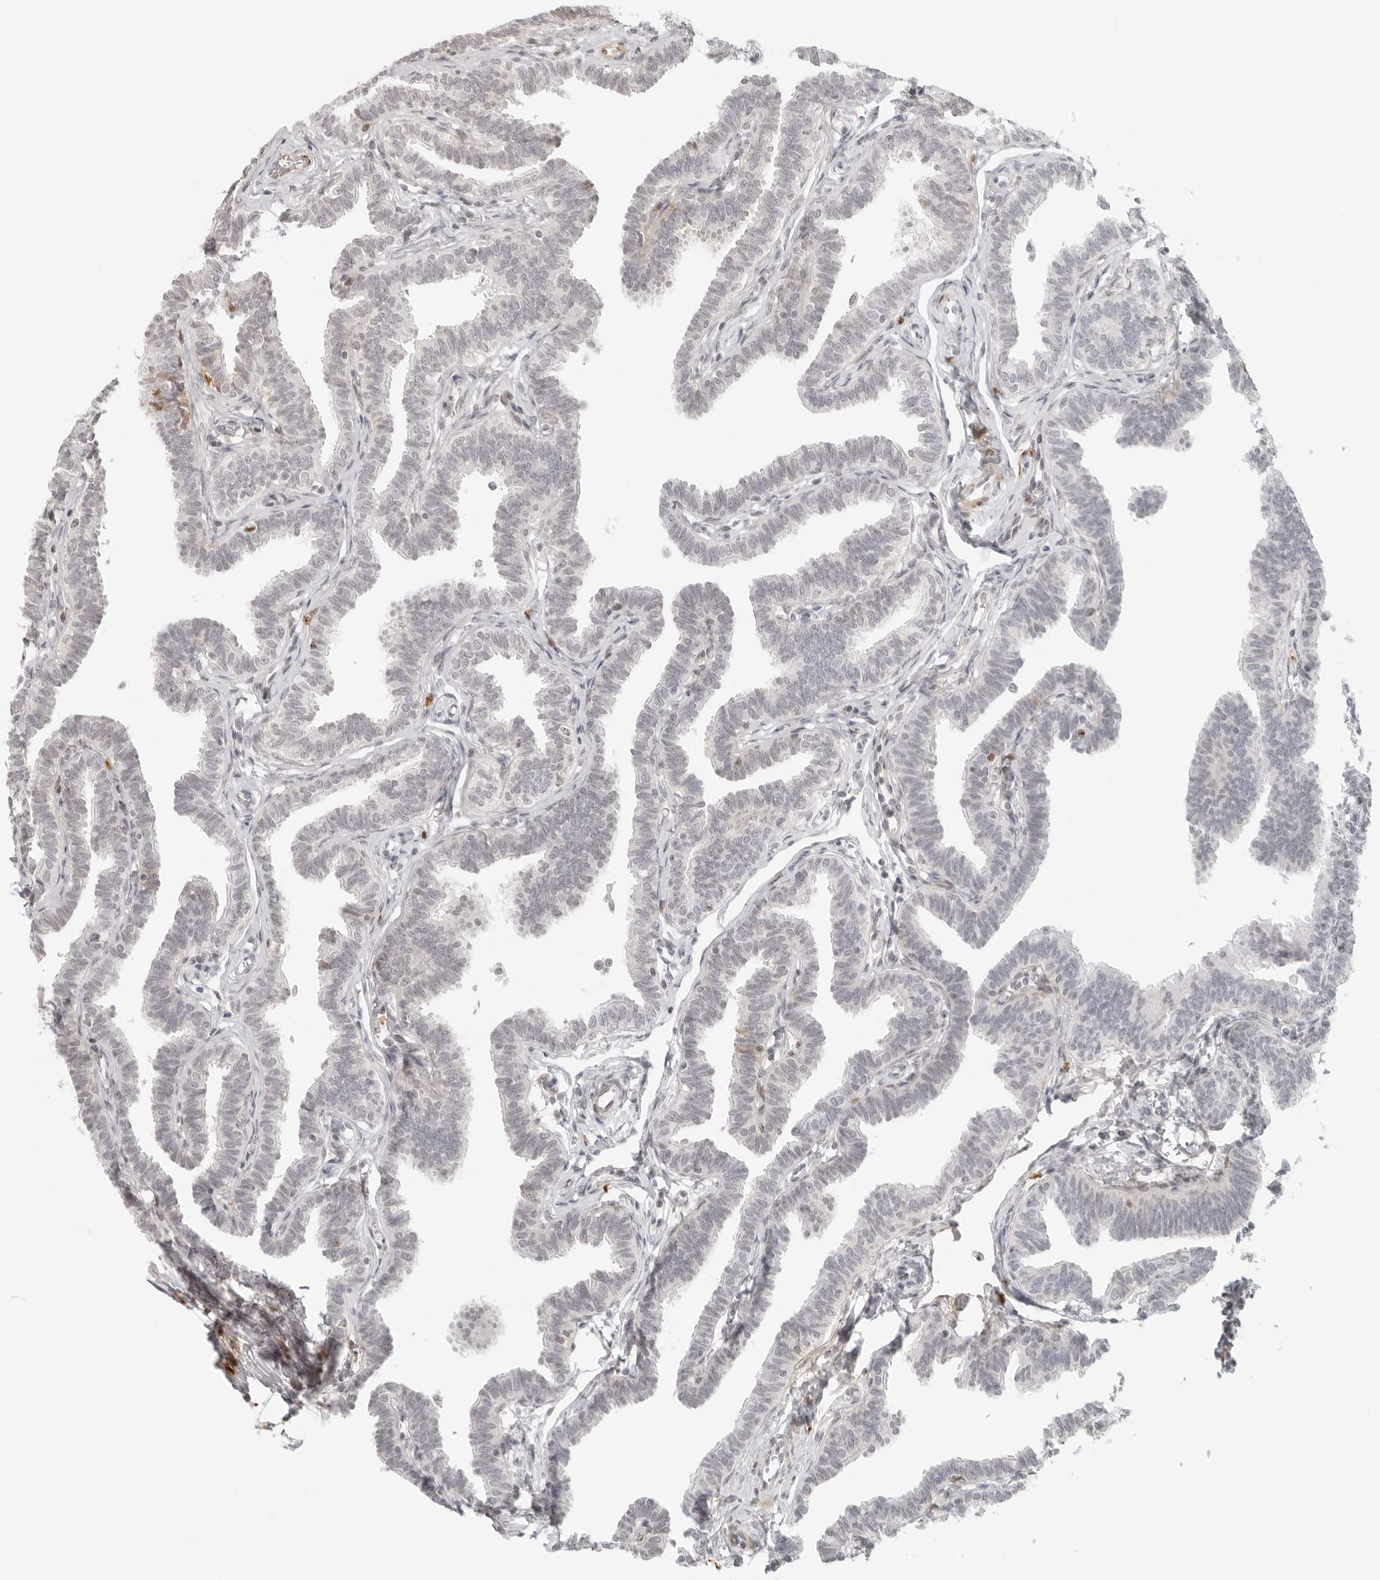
{"staining": {"intensity": "negative", "quantity": "none", "location": "none"}, "tissue": "fallopian tube", "cell_type": "Glandular cells", "image_type": "normal", "snomed": [{"axis": "morphology", "description": "Normal tissue, NOS"}, {"axis": "topography", "description": "Fallopian tube"}, {"axis": "topography", "description": "Ovary"}], "caption": "Benign fallopian tube was stained to show a protein in brown. There is no significant positivity in glandular cells.", "gene": "ZNF678", "patient": {"sex": "female", "age": 23}}